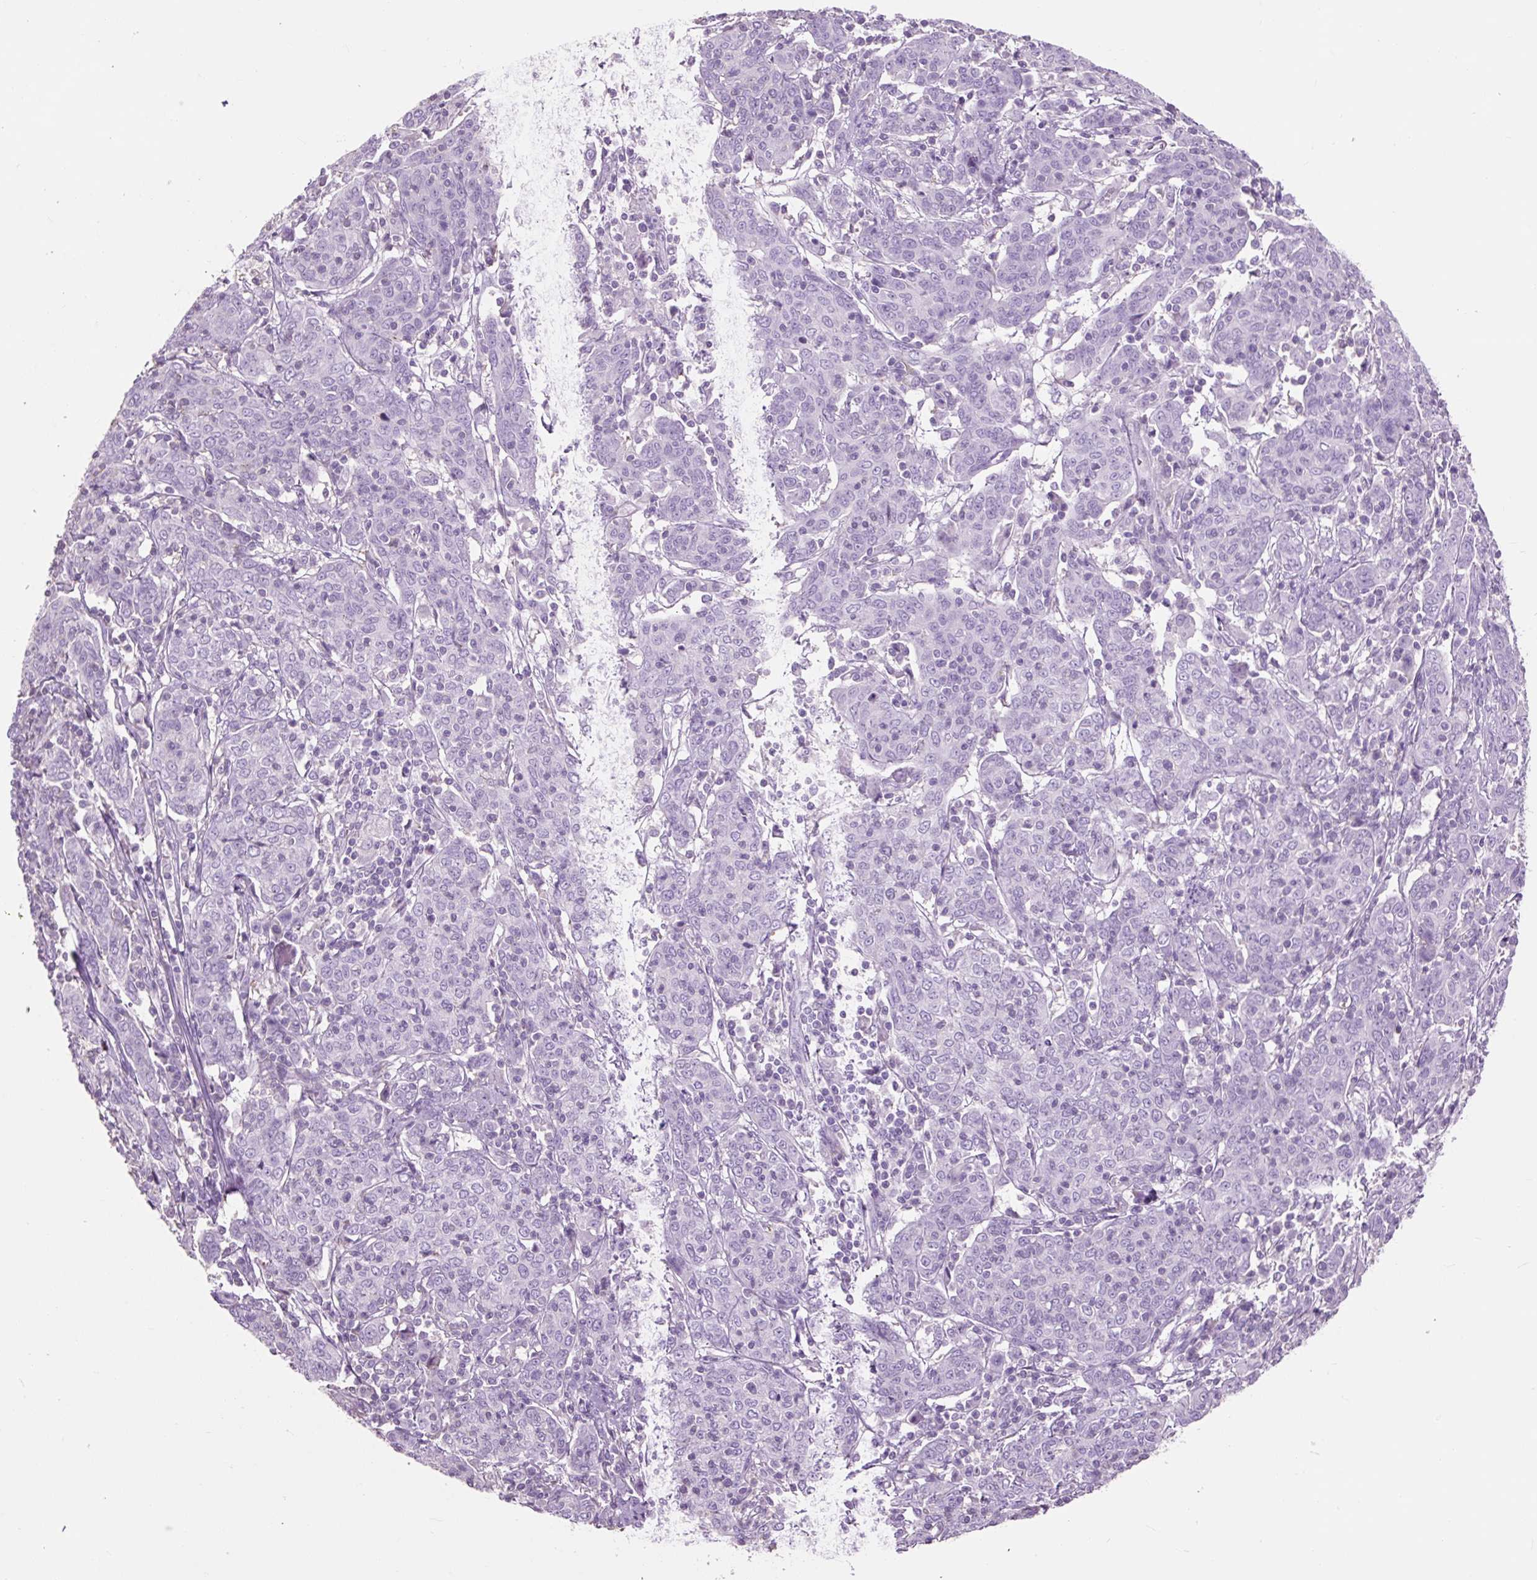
{"staining": {"intensity": "negative", "quantity": "none", "location": "none"}, "tissue": "cervical cancer", "cell_type": "Tumor cells", "image_type": "cancer", "snomed": [{"axis": "morphology", "description": "Squamous cell carcinoma, NOS"}, {"axis": "topography", "description": "Cervix"}], "caption": "Human squamous cell carcinoma (cervical) stained for a protein using immunohistochemistry (IHC) demonstrates no staining in tumor cells.", "gene": "OR10A7", "patient": {"sex": "female", "age": 67}}